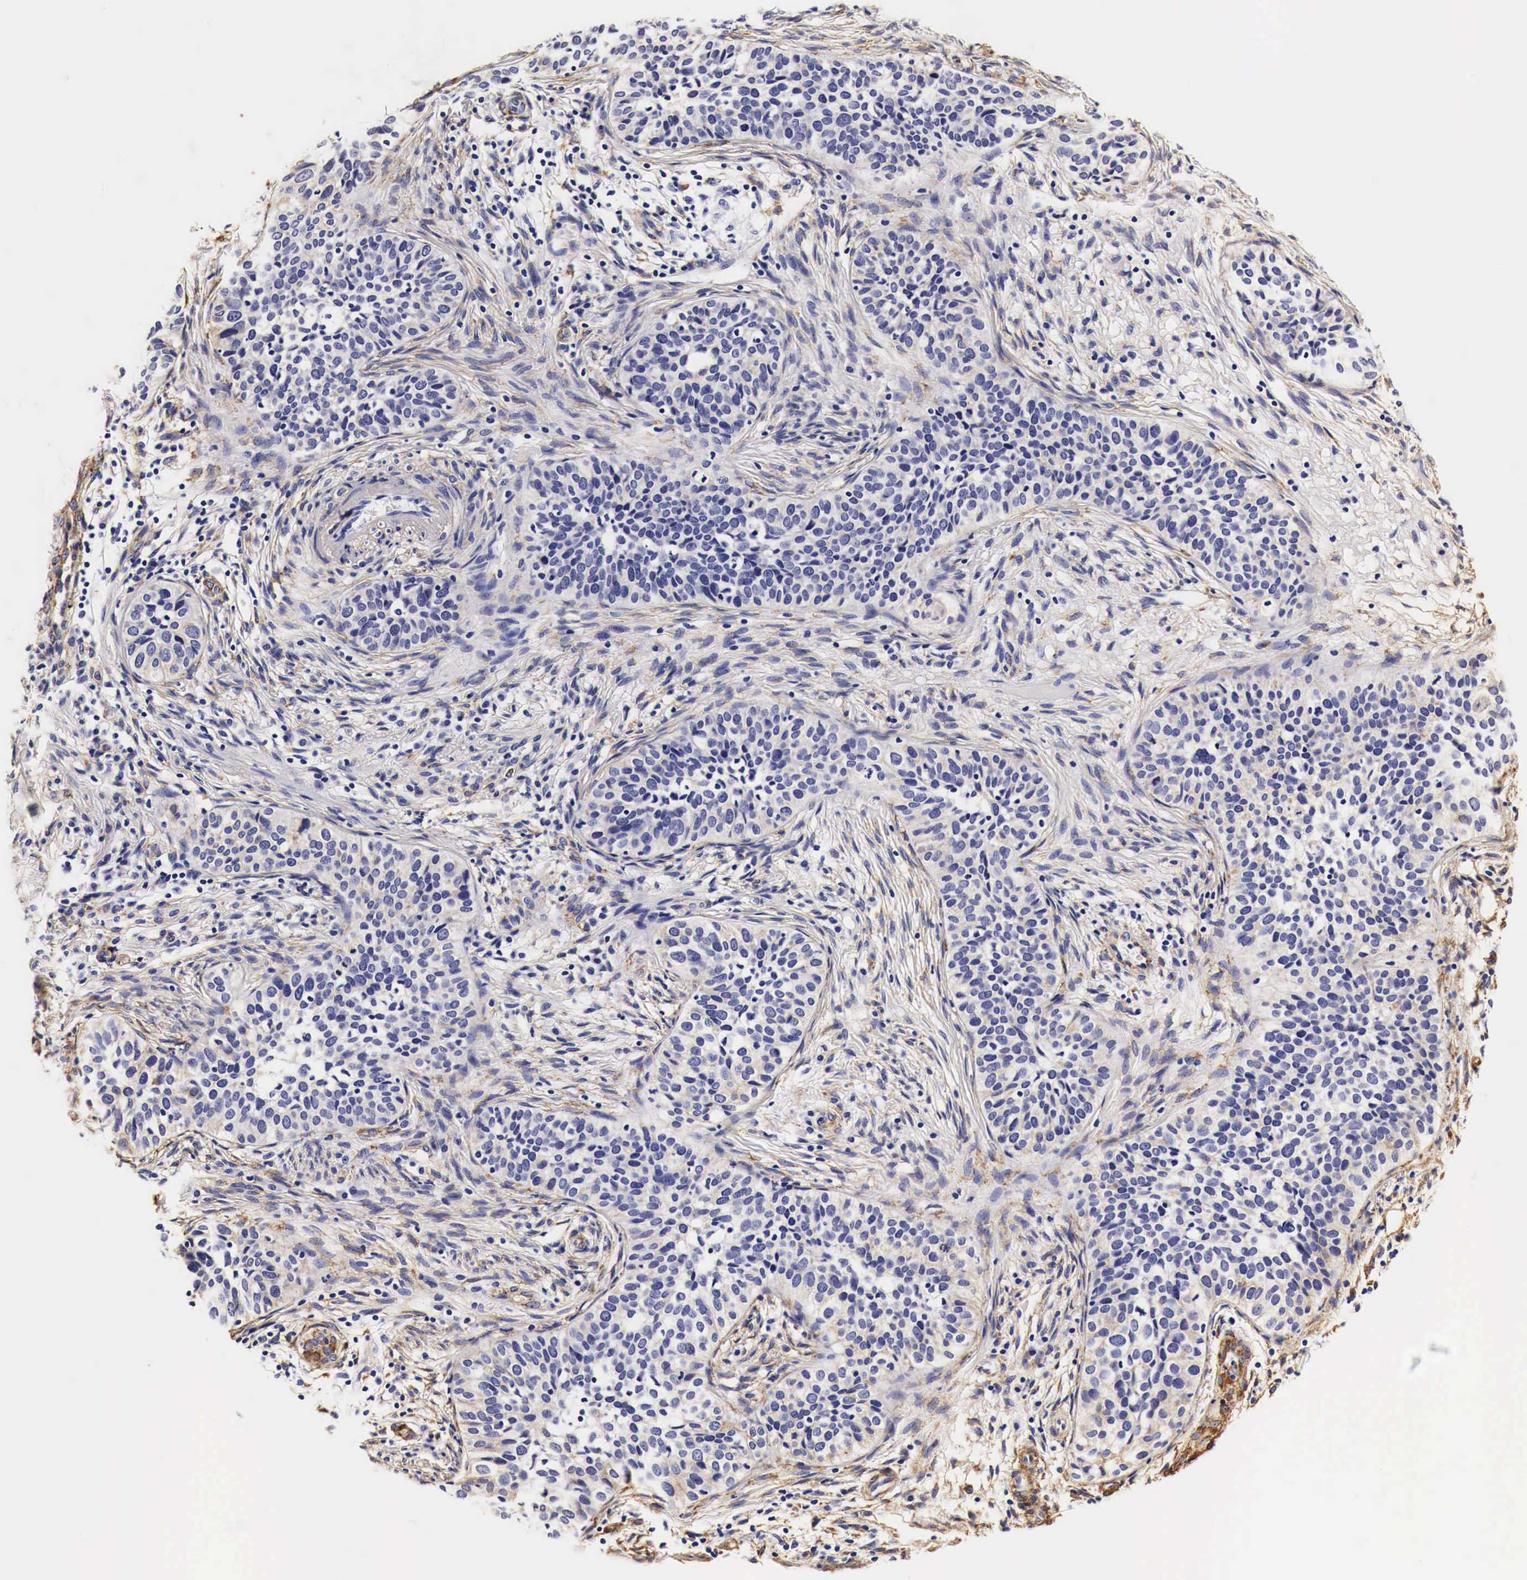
{"staining": {"intensity": "negative", "quantity": "none", "location": "none"}, "tissue": "cervical cancer", "cell_type": "Tumor cells", "image_type": "cancer", "snomed": [{"axis": "morphology", "description": "Squamous cell carcinoma, NOS"}, {"axis": "topography", "description": "Cervix"}], "caption": "Immunohistochemical staining of human cervical cancer (squamous cell carcinoma) reveals no significant expression in tumor cells. (DAB (3,3'-diaminobenzidine) IHC visualized using brightfield microscopy, high magnification).", "gene": "LAMB2", "patient": {"sex": "female", "age": 31}}